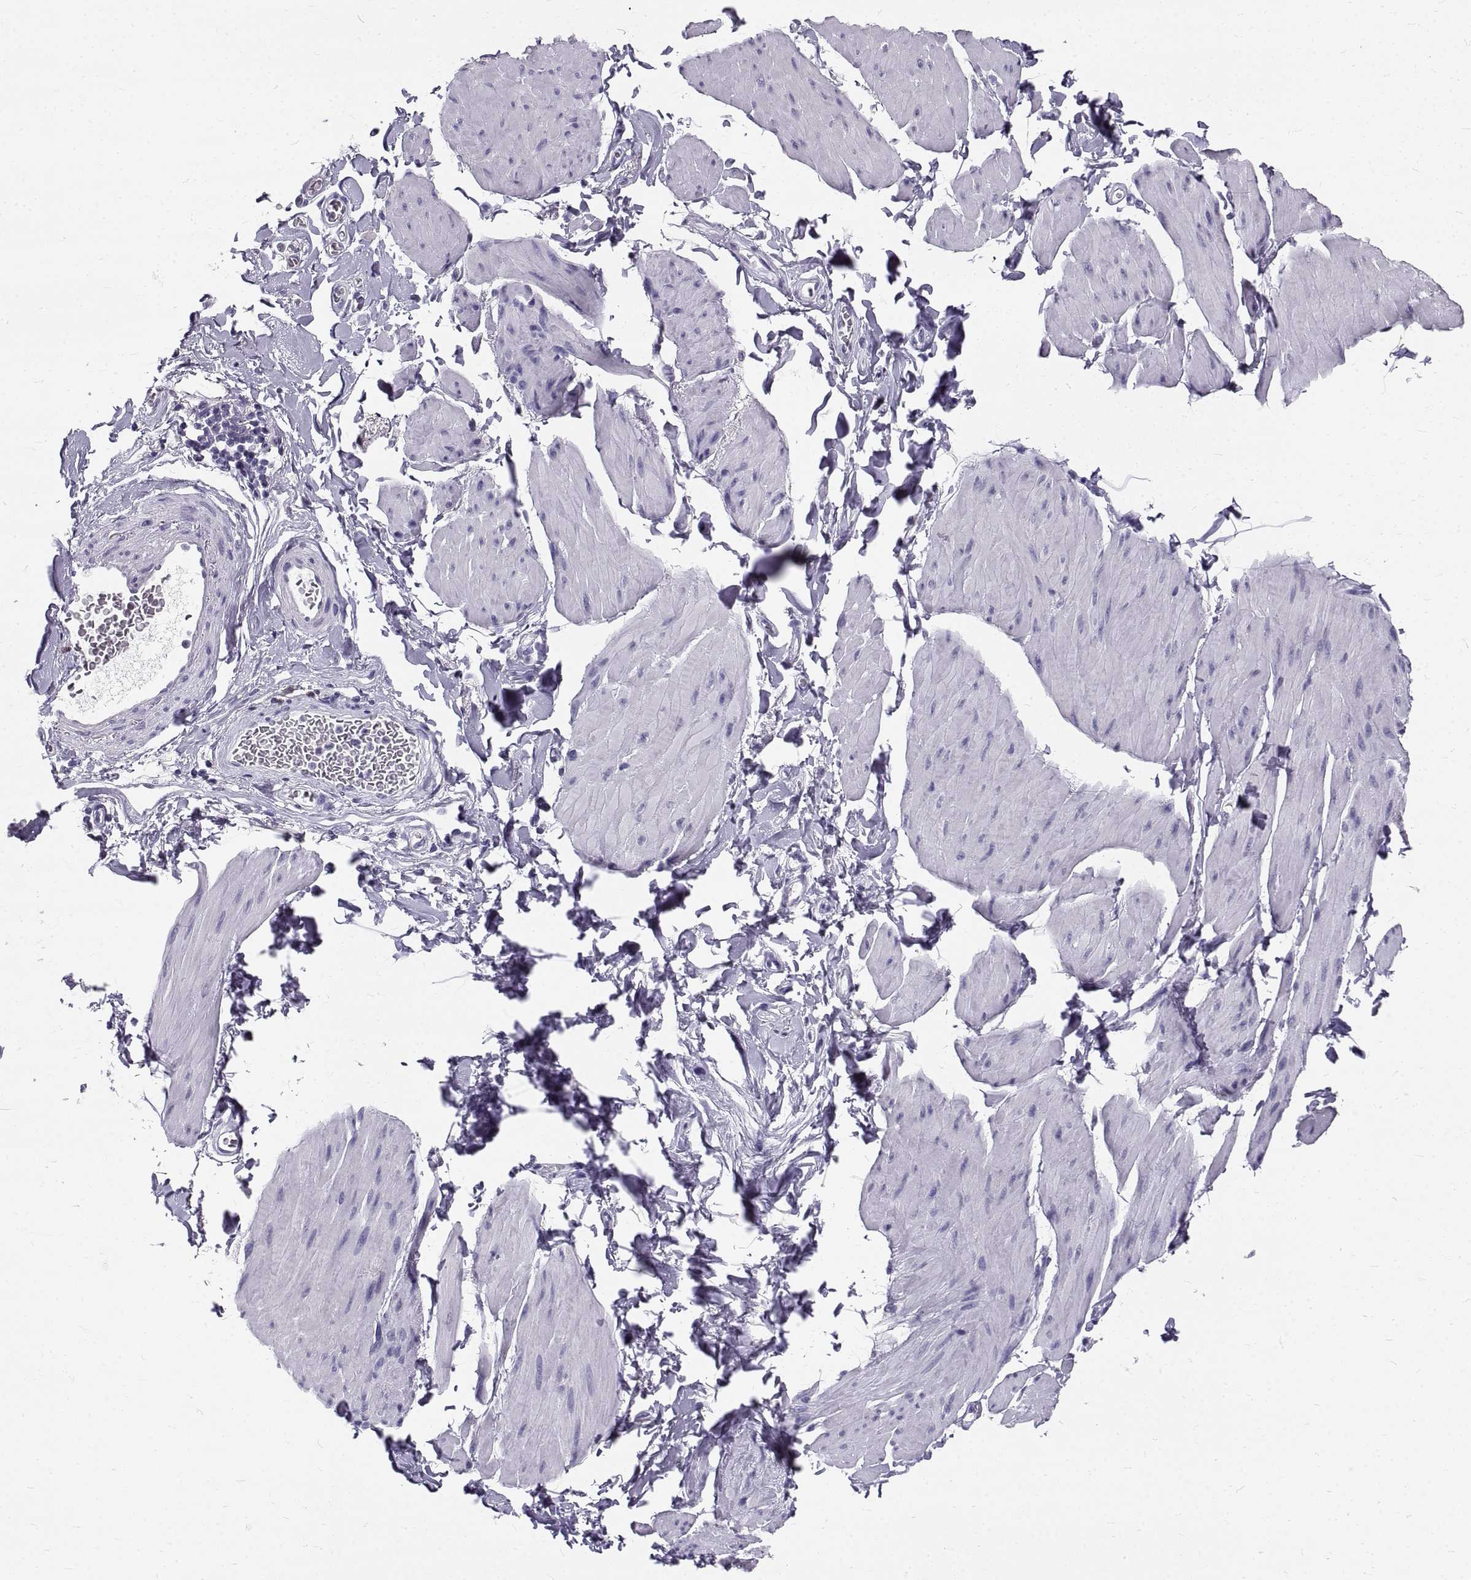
{"staining": {"intensity": "negative", "quantity": "none", "location": "none"}, "tissue": "smooth muscle", "cell_type": "Smooth muscle cells", "image_type": "normal", "snomed": [{"axis": "morphology", "description": "Normal tissue, NOS"}, {"axis": "topography", "description": "Adipose tissue"}, {"axis": "topography", "description": "Smooth muscle"}, {"axis": "topography", "description": "Peripheral nerve tissue"}], "caption": "Immunohistochemistry (IHC) of unremarkable human smooth muscle displays no staining in smooth muscle cells.", "gene": "GNG12", "patient": {"sex": "male", "age": 83}}